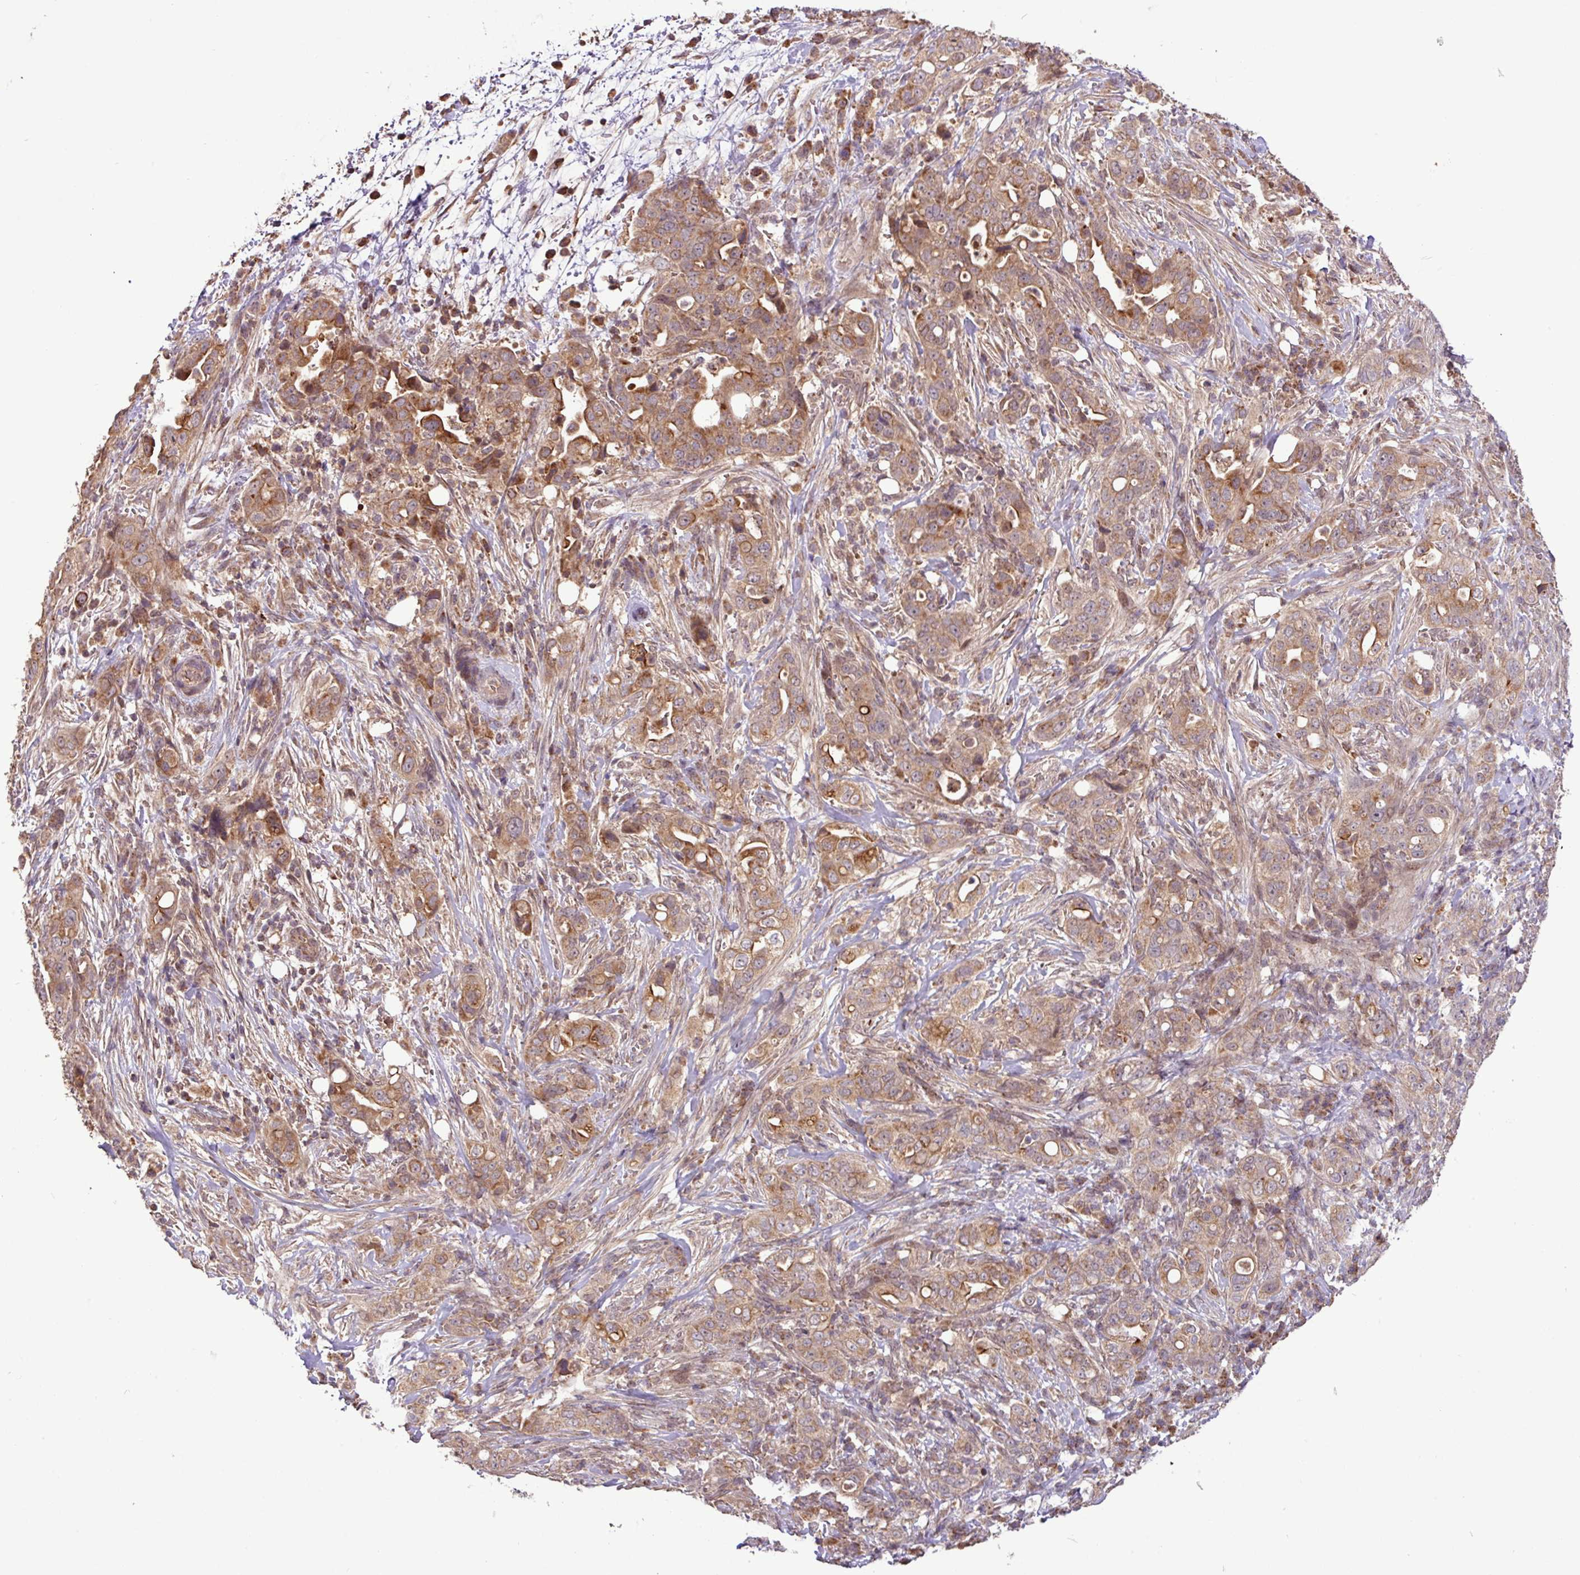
{"staining": {"intensity": "moderate", "quantity": ">75%", "location": "cytoplasmic/membranous"}, "tissue": "pancreatic cancer", "cell_type": "Tumor cells", "image_type": "cancer", "snomed": [{"axis": "morphology", "description": "Normal tissue, NOS"}, {"axis": "morphology", "description": "Adenocarcinoma, NOS"}, {"axis": "topography", "description": "Lymph node"}, {"axis": "topography", "description": "Pancreas"}], "caption": "Protein staining of pancreatic cancer (adenocarcinoma) tissue exhibits moderate cytoplasmic/membranous staining in about >75% of tumor cells.", "gene": "YPEL3", "patient": {"sex": "female", "age": 67}}